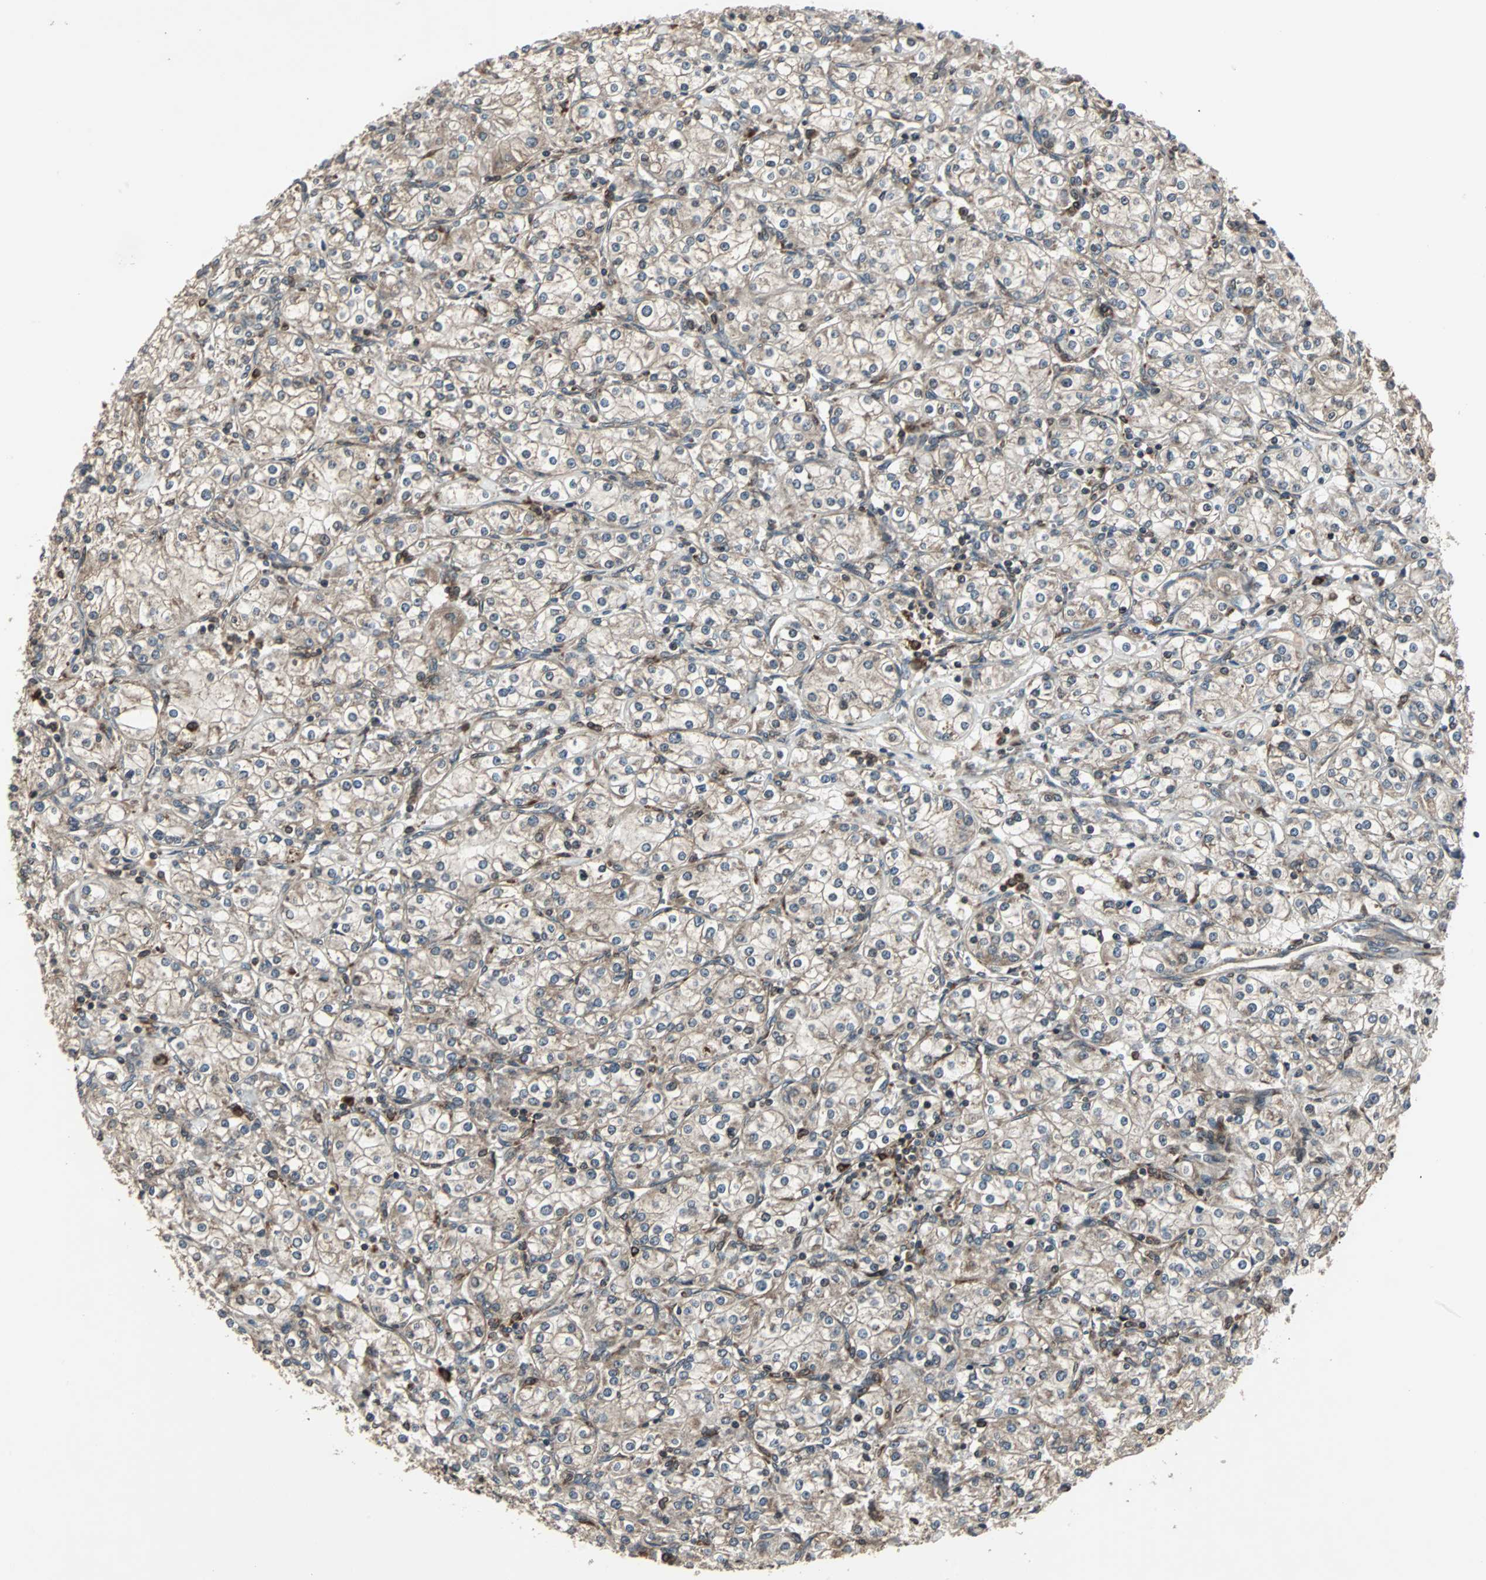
{"staining": {"intensity": "weak", "quantity": "25%-75%", "location": "cytoplasmic/membranous"}, "tissue": "renal cancer", "cell_type": "Tumor cells", "image_type": "cancer", "snomed": [{"axis": "morphology", "description": "Adenocarcinoma, NOS"}, {"axis": "topography", "description": "Kidney"}], "caption": "The photomicrograph displays a brown stain indicating the presence of a protein in the cytoplasmic/membranous of tumor cells in renal cancer (adenocarcinoma).", "gene": "RAB7A", "patient": {"sex": "male", "age": 77}}